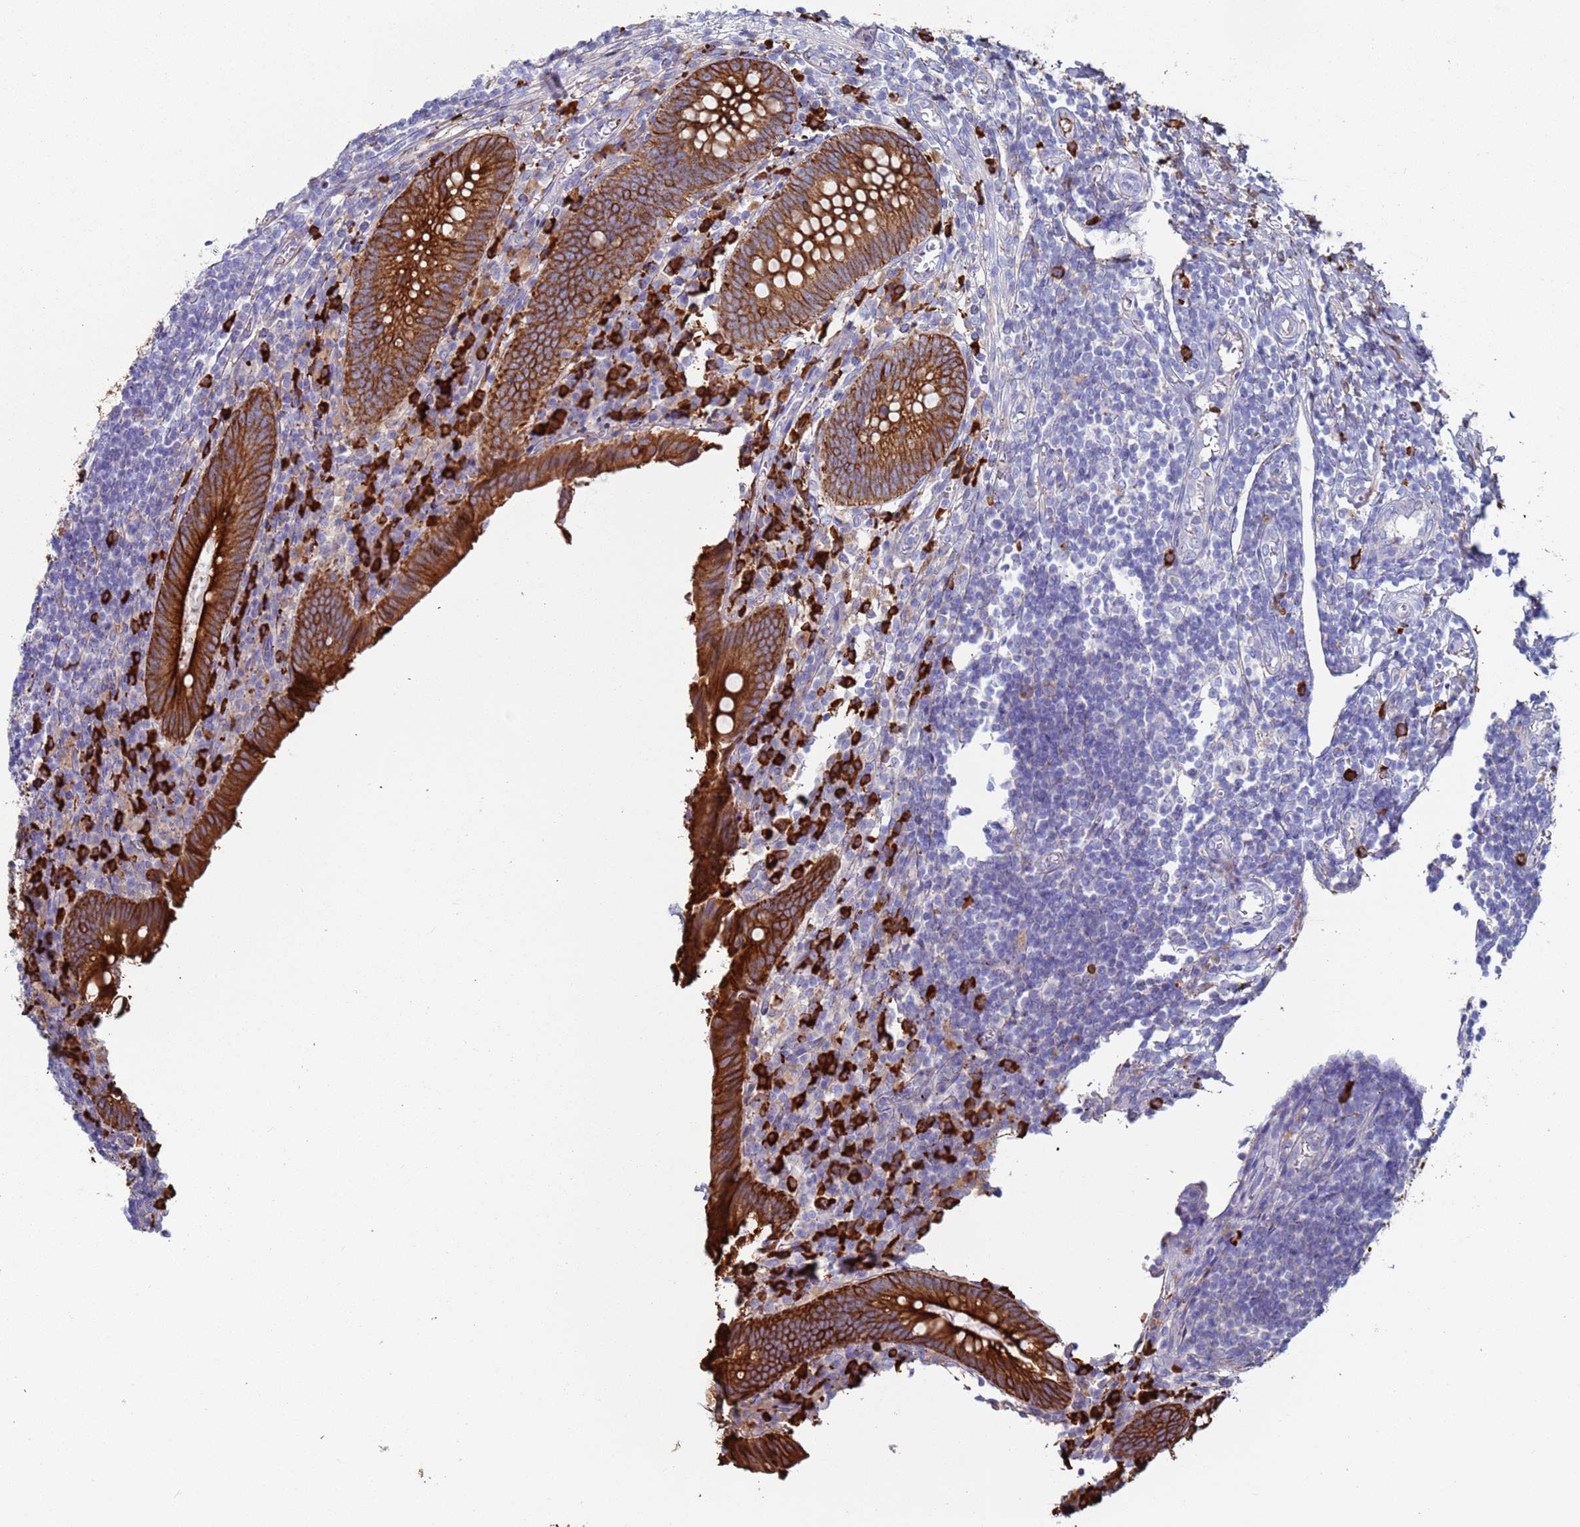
{"staining": {"intensity": "strong", "quantity": ">75%", "location": "cytoplasmic/membranous"}, "tissue": "appendix", "cell_type": "Glandular cells", "image_type": "normal", "snomed": [{"axis": "morphology", "description": "Normal tissue, NOS"}, {"axis": "topography", "description": "Appendix"}], "caption": "IHC micrograph of normal human appendix stained for a protein (brown), which demonstrates high levels of strong cytoplasmic/membranous staining in about >75% of glandular cells.", "gene": "CYSLTR2", "patient": {"sex": "female", "age": 17}}